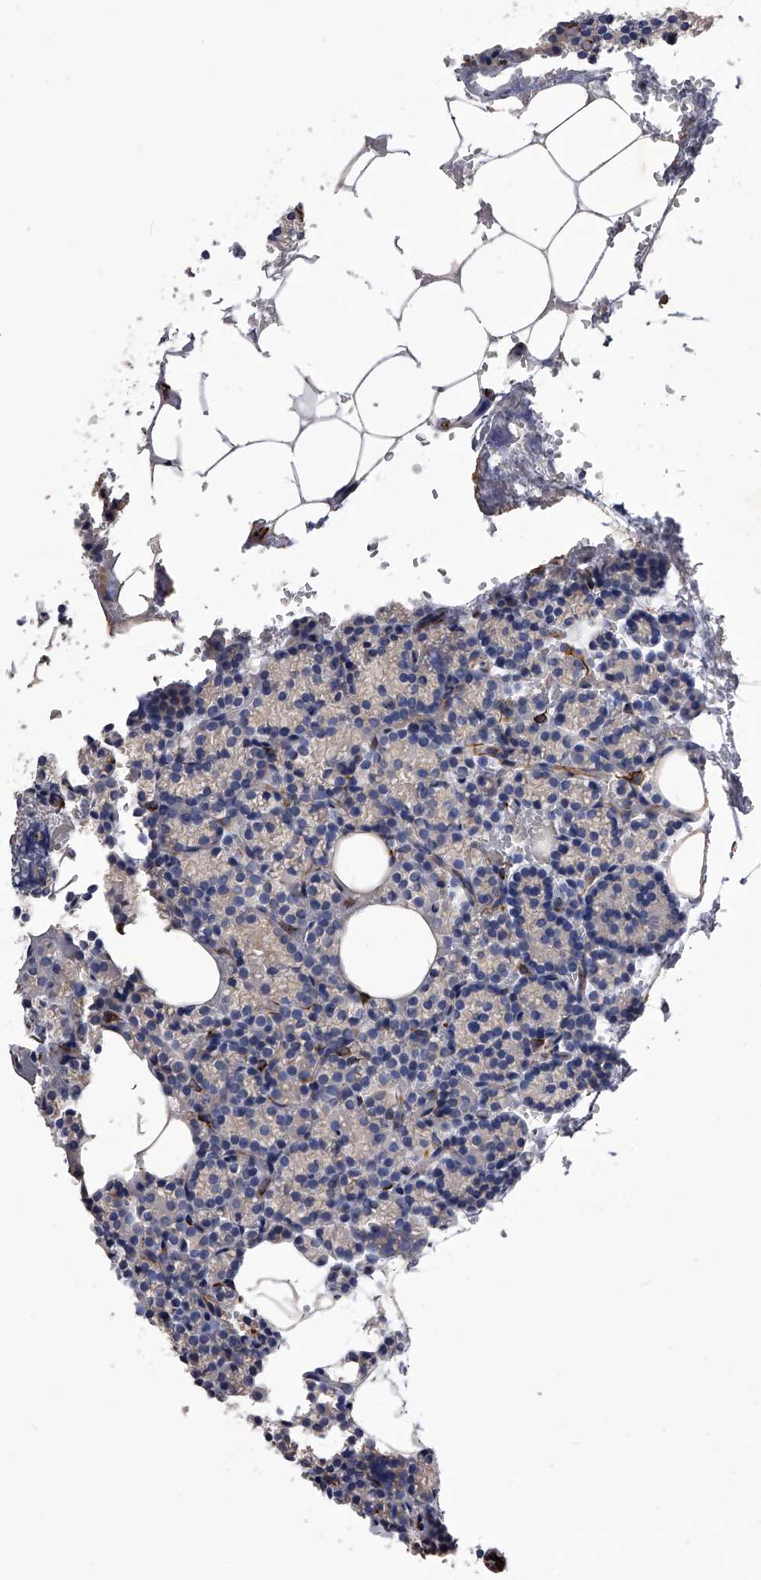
{"staining": {"intensity": "negative", "quantity": "none", "location": "none"}, "tissue": "parathyroid gland", "cell_type": "Glandular cells", "image_type": "normal", "snomed": [{"axis": "morphology", "description": "Normal tissue, NOS"}, {"axis": "topography", "description": "Parathyroid gland"}], "caption": "Histopathology image shows no protein positivity in glandular cells of benign parathyroid gland.", "gene": "EFCAB7", "patient": {"sex": "female", "age": 78}}